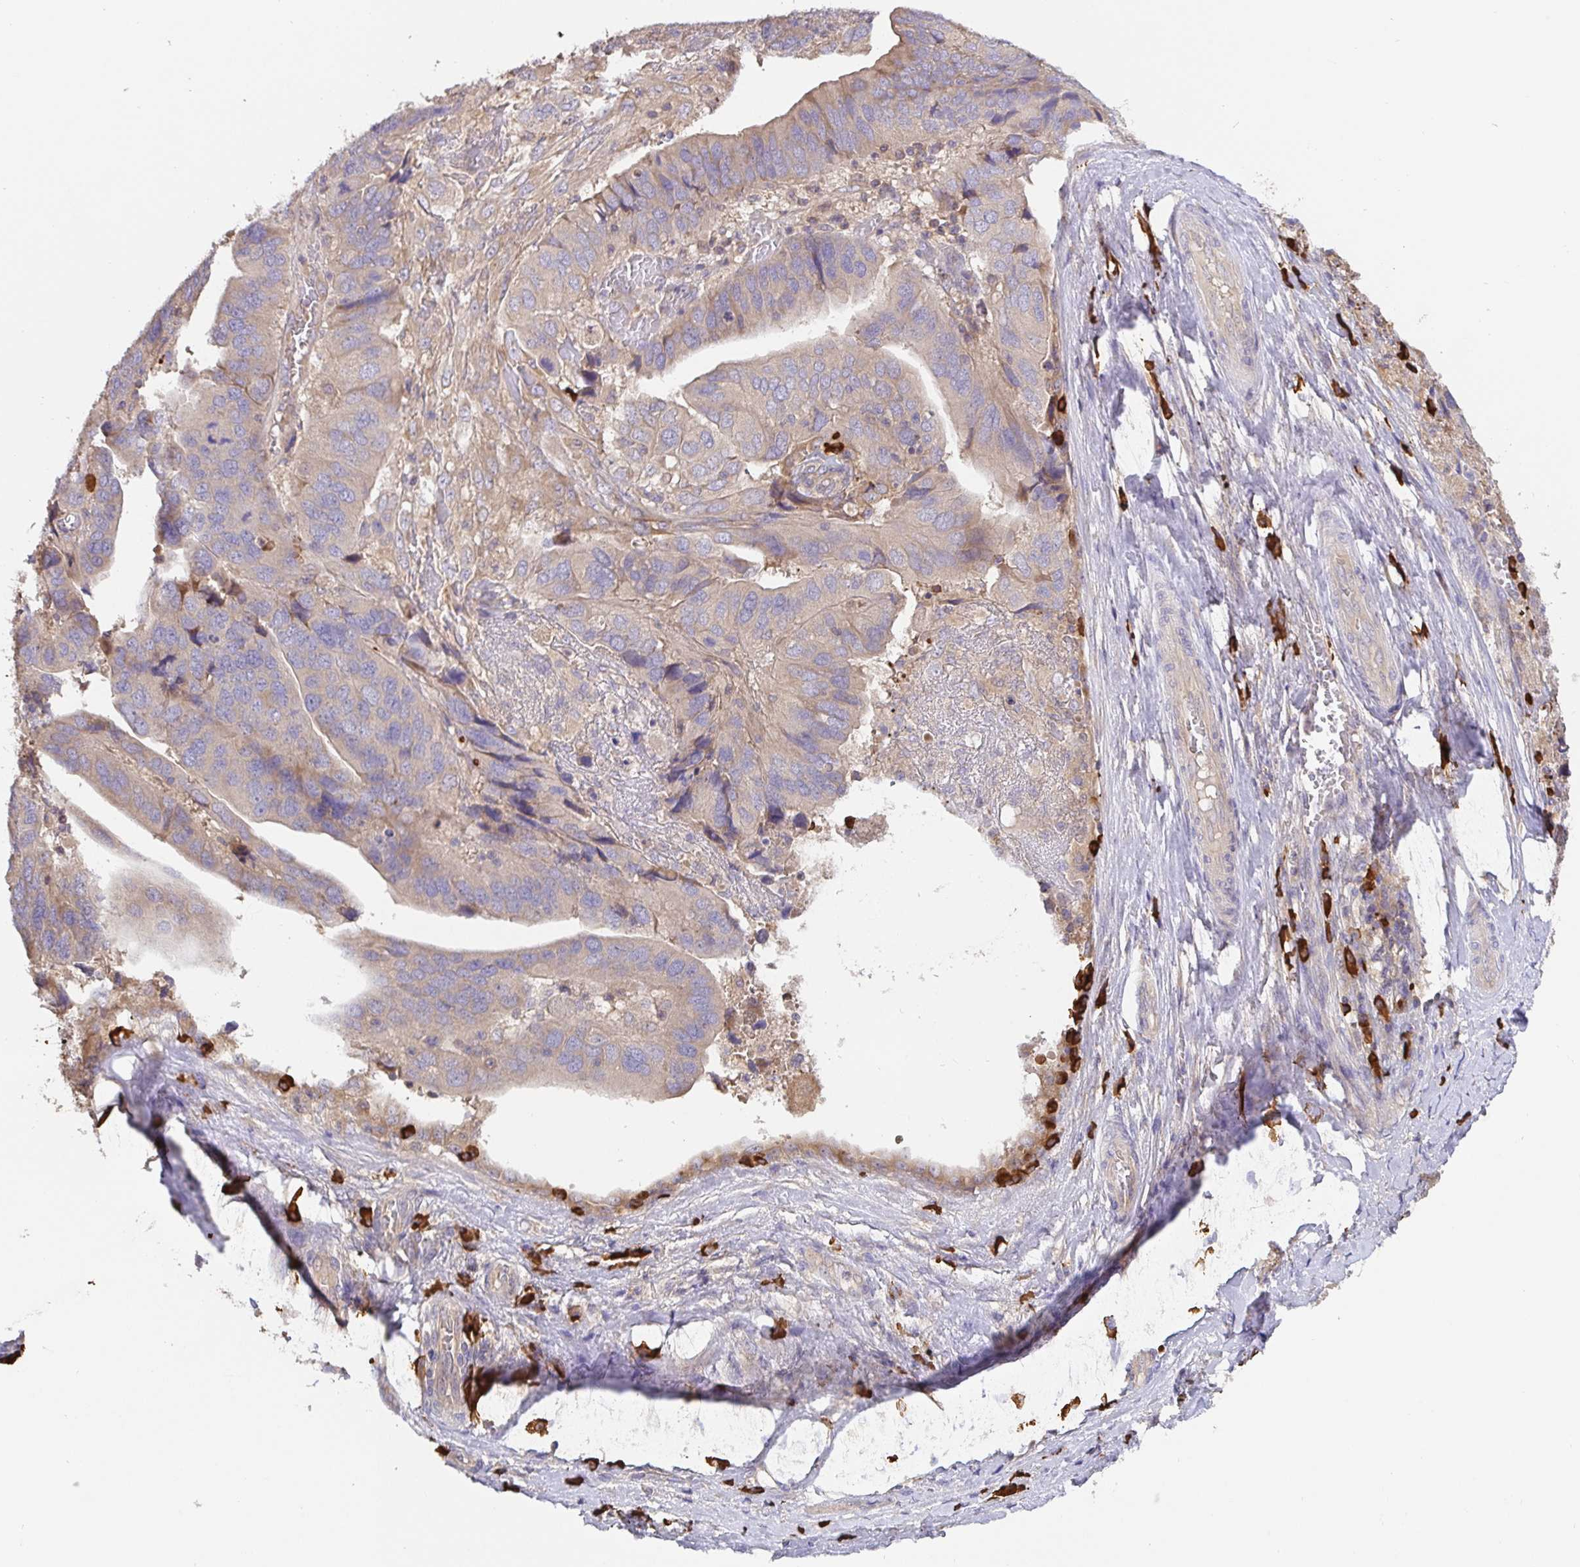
{"staining": {"intensity": "weak", "quantity": "25%-75%", "location": "cytoplasmic/membranous"}, "tissue": "ovarian cancer", "cell_type": "Tumor cells", "image_type": "cancer", "snomed": [{"axis": "morphology", "description": "Cystadenocarcinoma, serous, NOS"}, {"axis": "topography", "description": "Ovary"}], "caption": "High-power microscopy captured an immunohistochemistry (IHC) histopathology image of ovarian cancer (serous cystadenocarcinoma), revealing weak cytoplasmic/membranous expression in approximately 25%-75% of tumor cells.", "gene": "HAGH", "patient": {"sex": "female", "age": 79}}